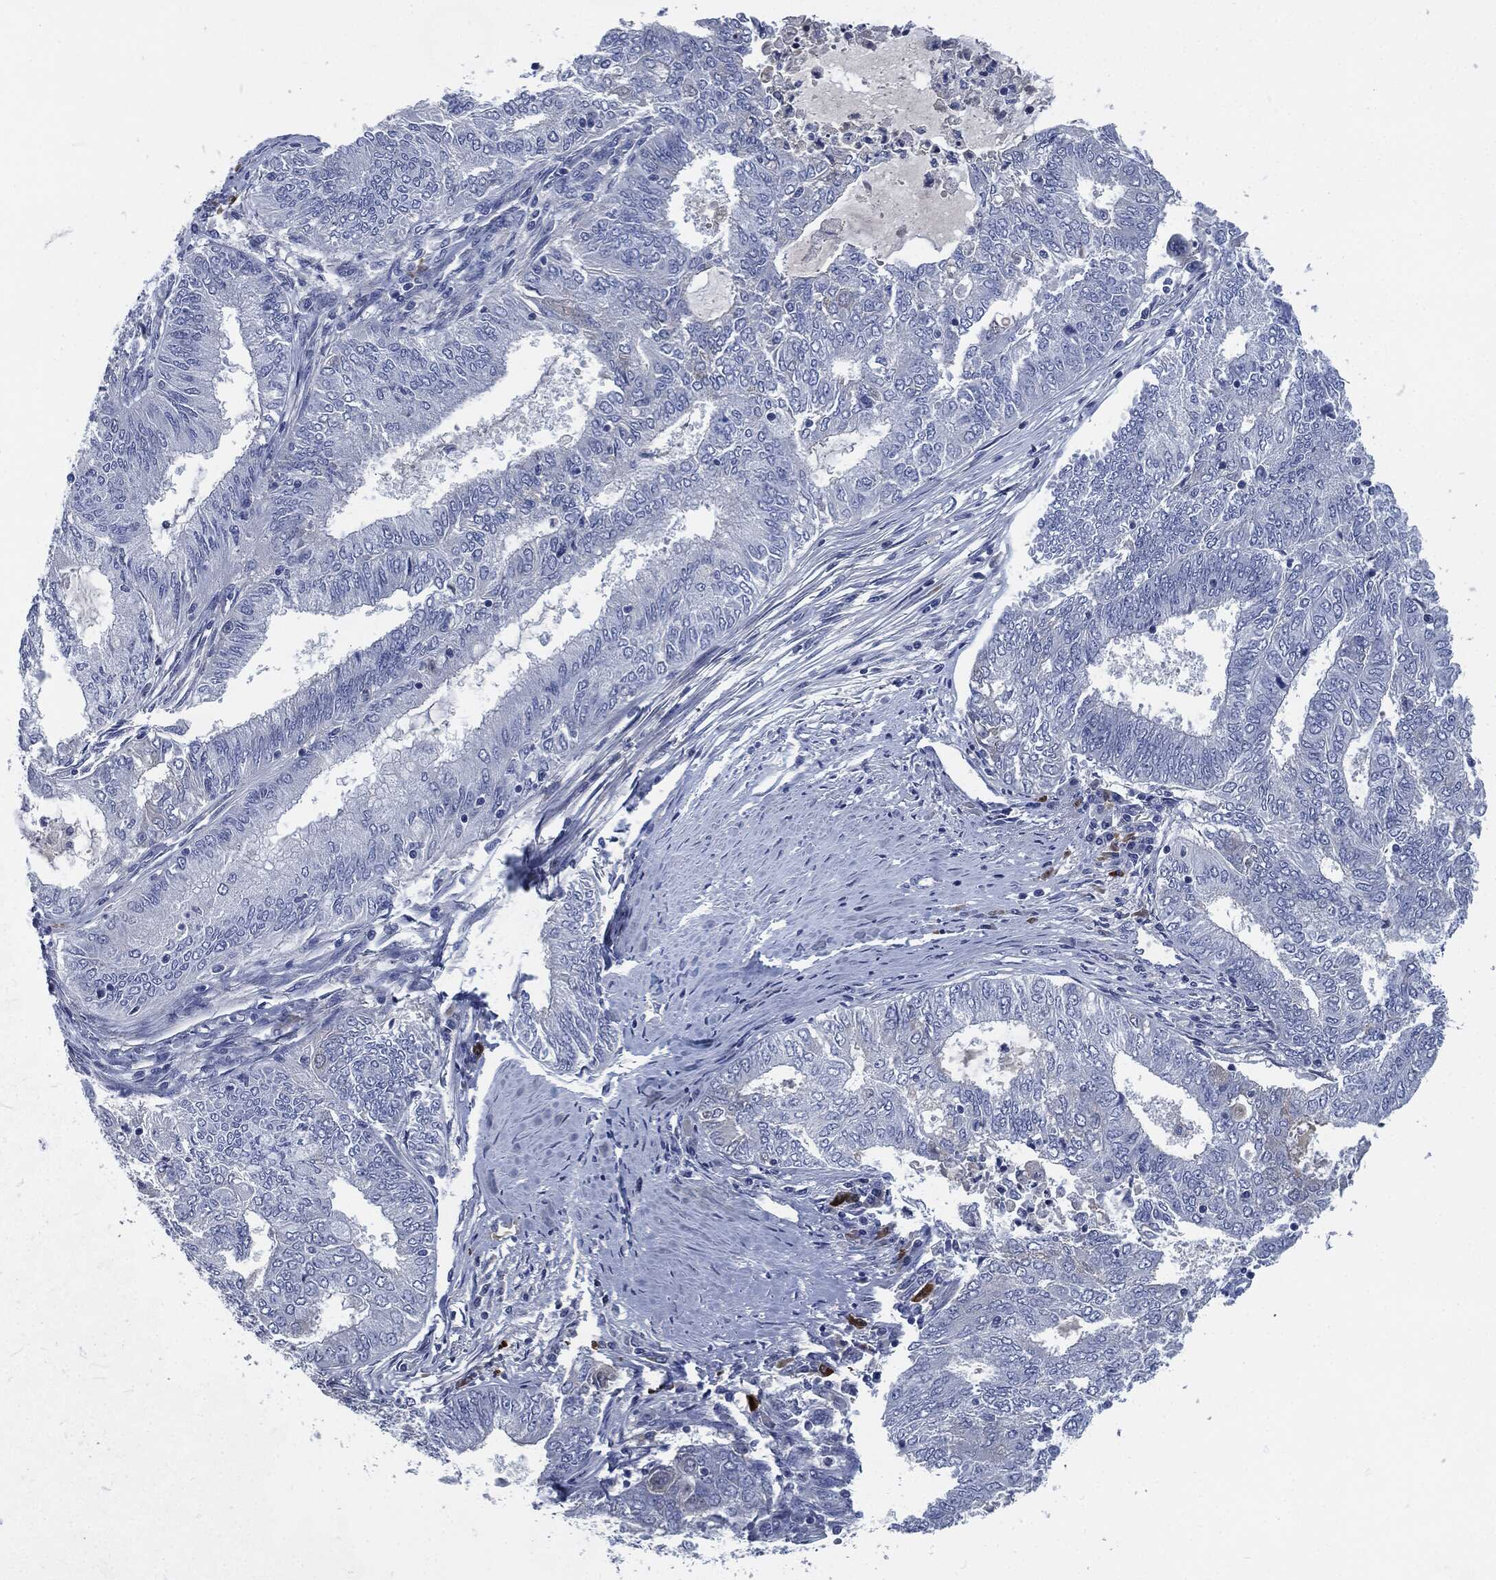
{"staining": {"intensity": "negative", "quantity": "none", "location": "none"}, "tissue": "endometrial cancer", "cell_type": "Tumor cells", "image_type": "cancer", "snomed": [{"axis": "morphology", "description": "Adenocarcinoma, NOS"}, {"axis": "topography", "description": "Endometrium"}], "caption": "This micrograph is of endometrial cancer (adenocarcinoma) stained with immunohistochemistry (IHC) to label a protein in brown with the nuclei are counter-stained blue. There is no expression in tumor cells.", "gene": "CD27", "patient": {"sex": "female", "age": 62}}